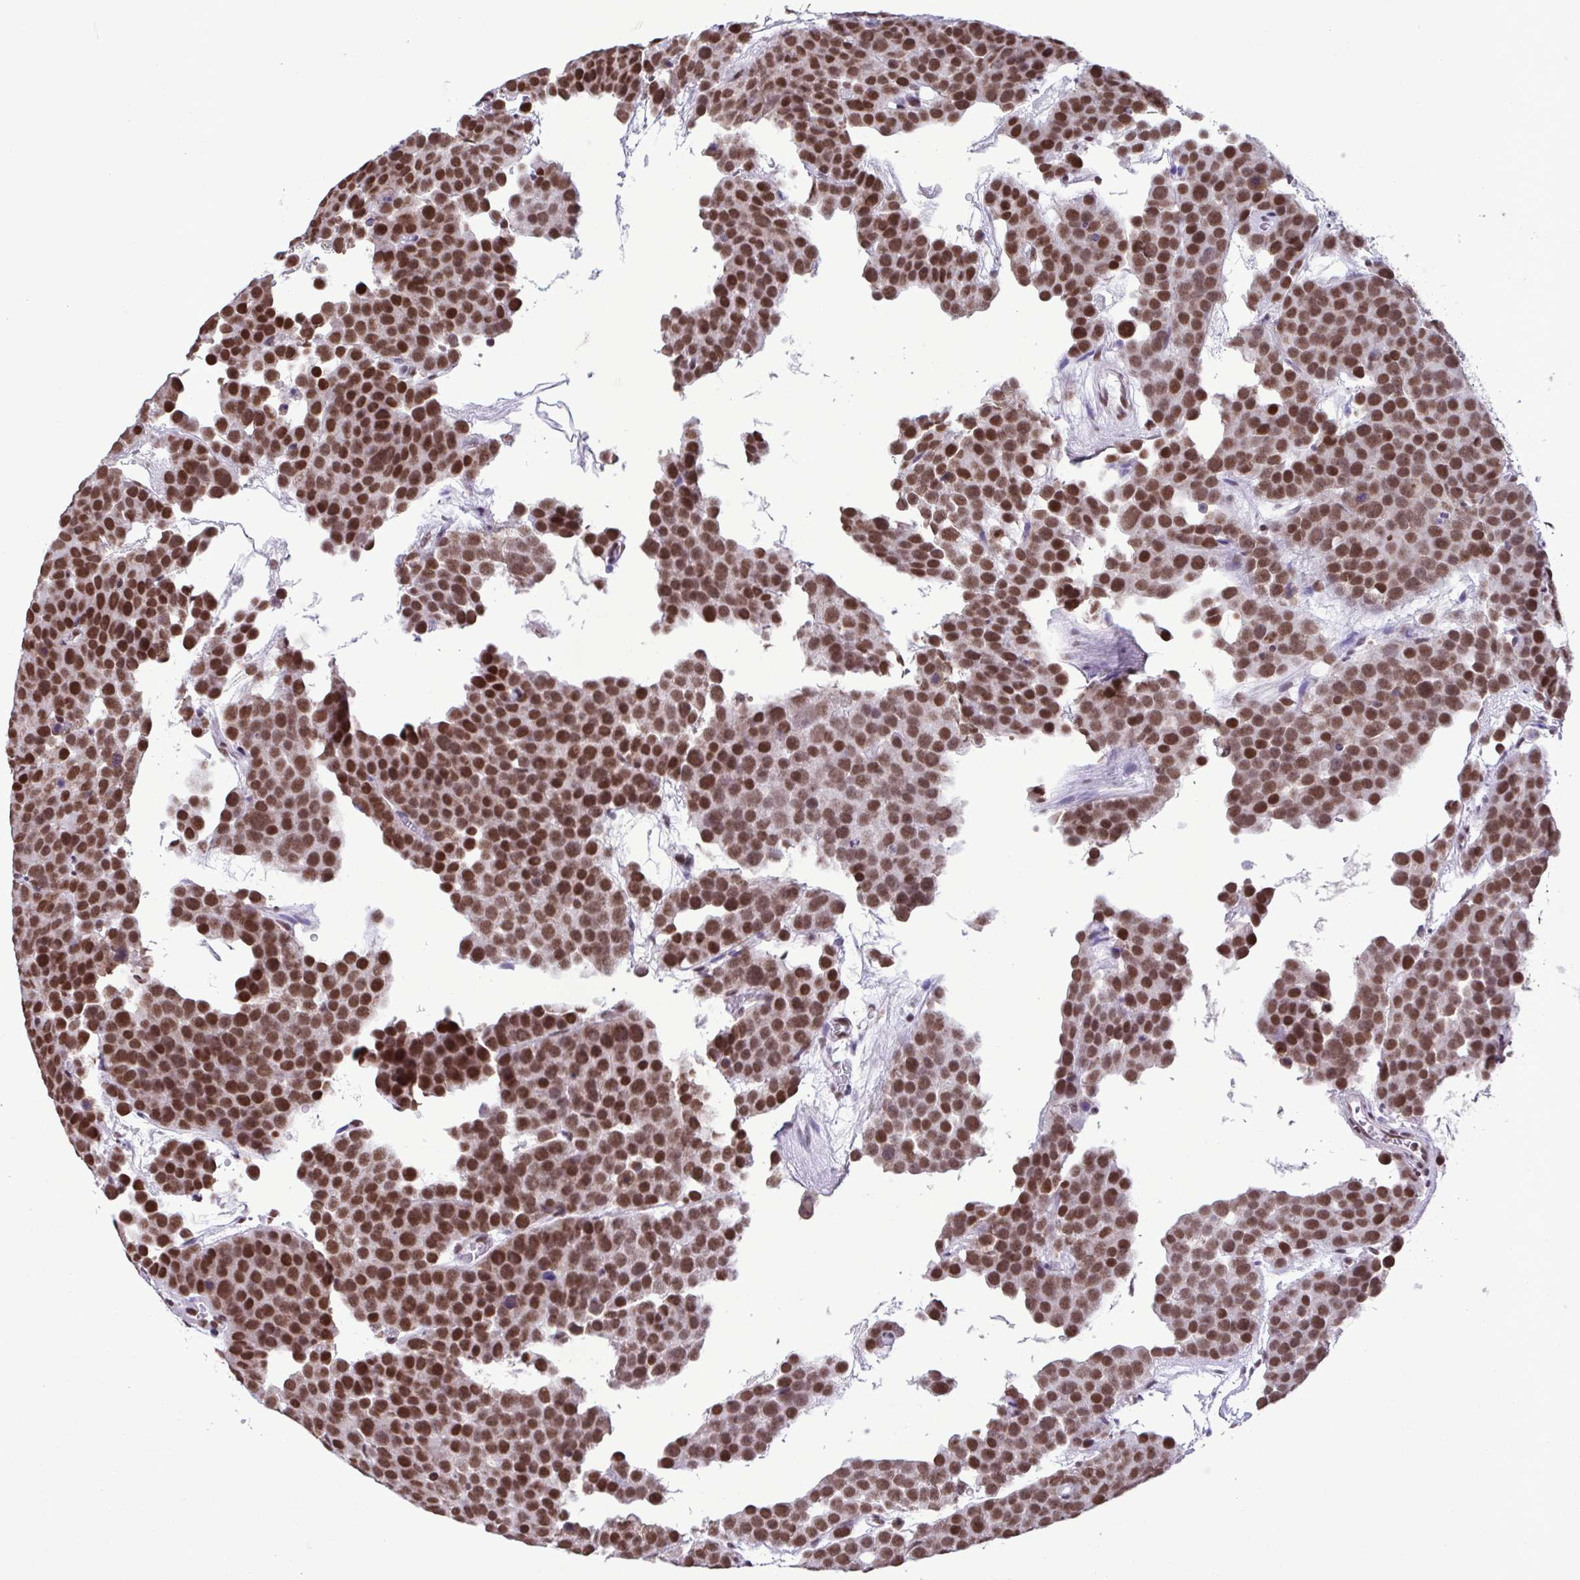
{"staining": {"intensity": "strong", "quantity": ">75%", "location": "nuclear"}, "tissue": "testis cancer", "cell_type": "Tumor cells", "image_type": "cancer", "snomed": [{"axis": "morphology", "description": "Seminoma, NOS"}, {"axis": "topography", "description": "Testis"}], "caption": "Immunohistochemistry histopathology image of neoplastic tissue: testis seminoma stained using IHC exhibits high levels of strong protein expression localized specifically in the nuclear of tumor cells, appearing as a nuclear brown color.", "gene": "TIMM21", "patient": {"sex": "male", "age": 71}}